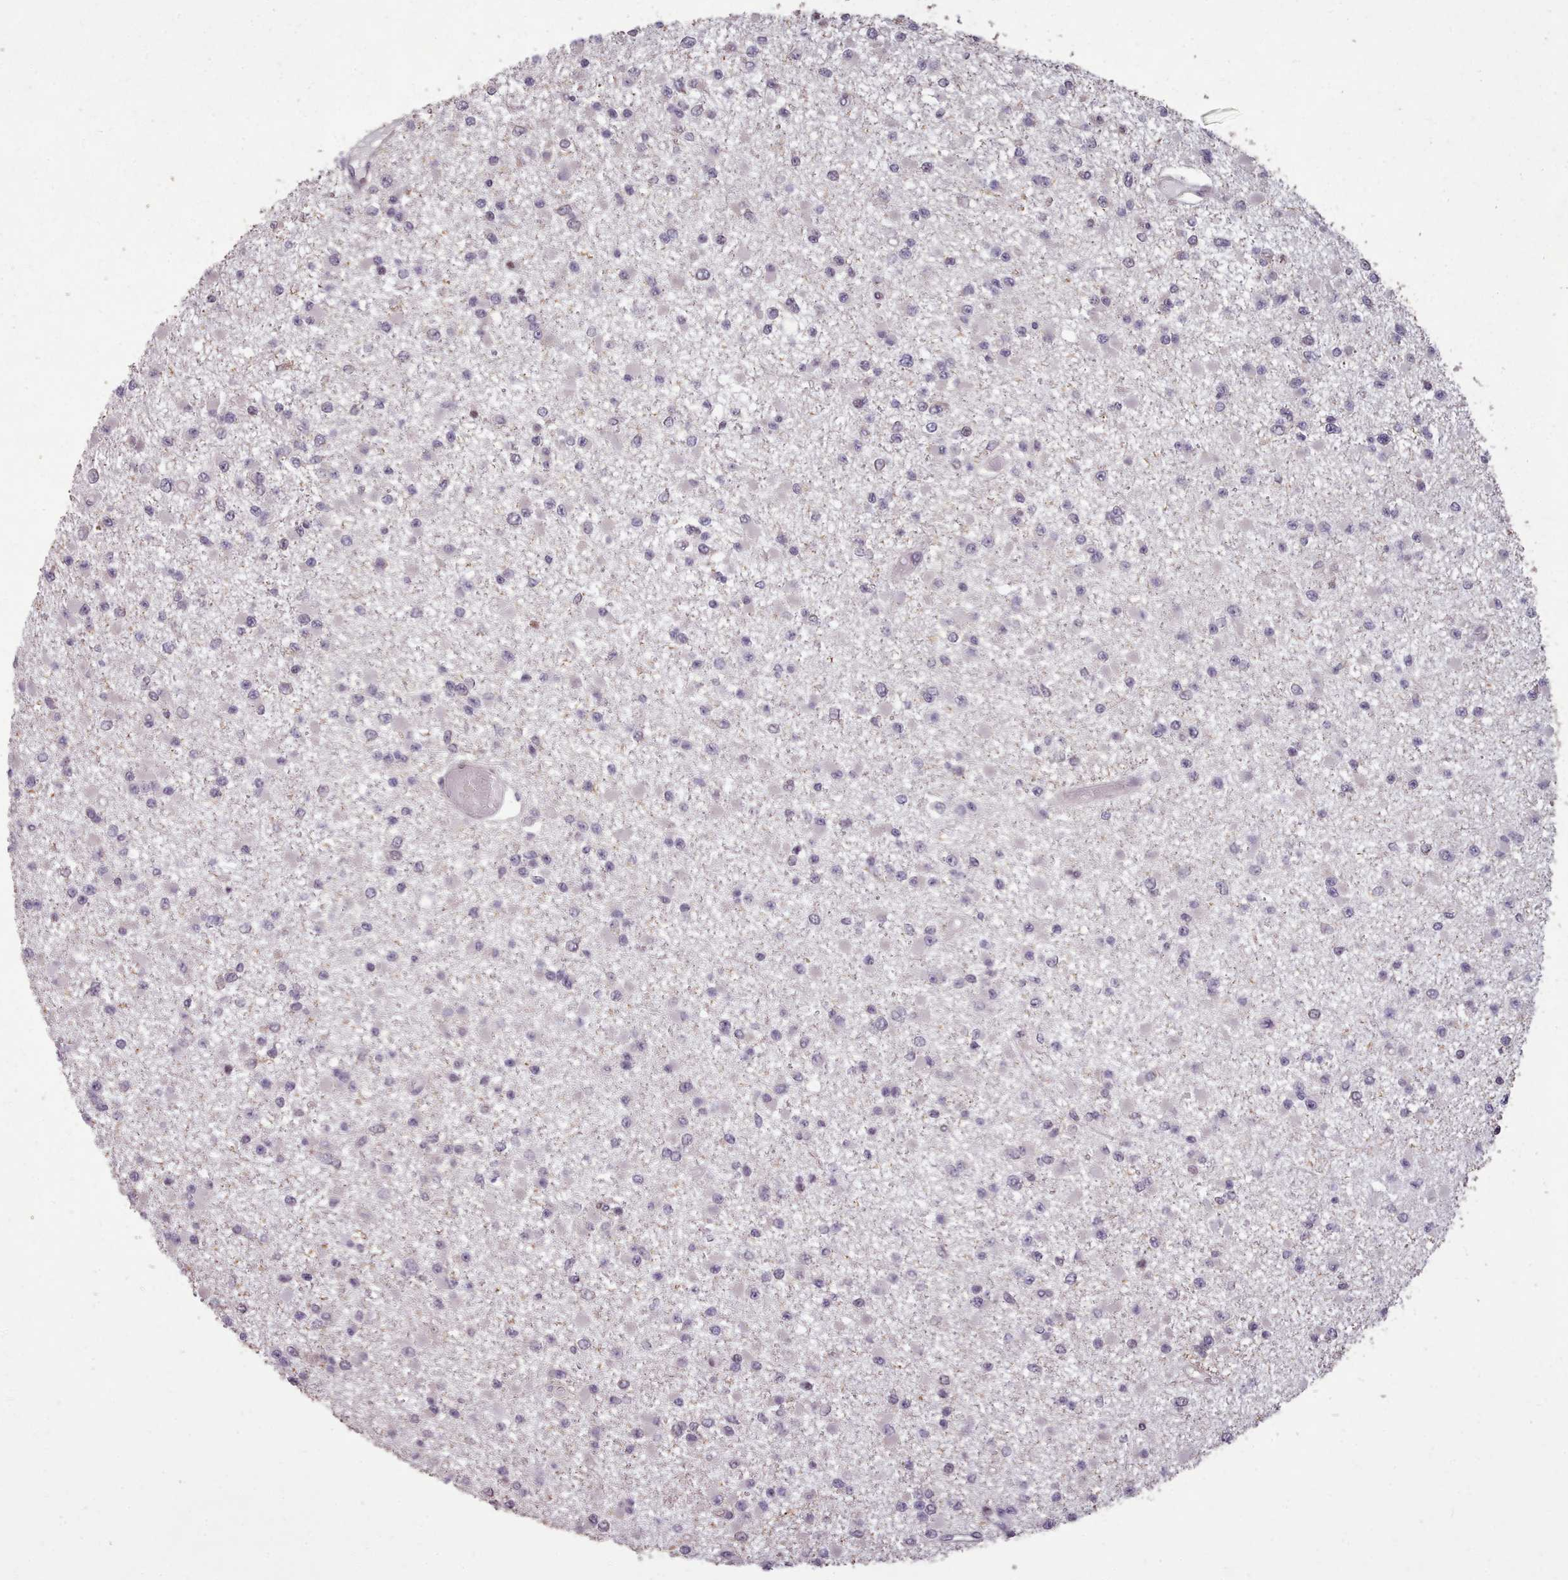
{"staining": {"intensity": "negative", "quantity": "none", "location": "none"}, "tissue": "glioma", "cell_type": "Tumor cells", "image_type": "cancer", "snomed": [{"axis": "morphology", "description": "Glioma, malignant, Low grade"}, {"axis": "topography", "description": "Brain"}], "caption": "Tumor cells show no significant protein expression in glioma.", "gene": "ENSA", "patient": {"sex": "female", "age": 22}}